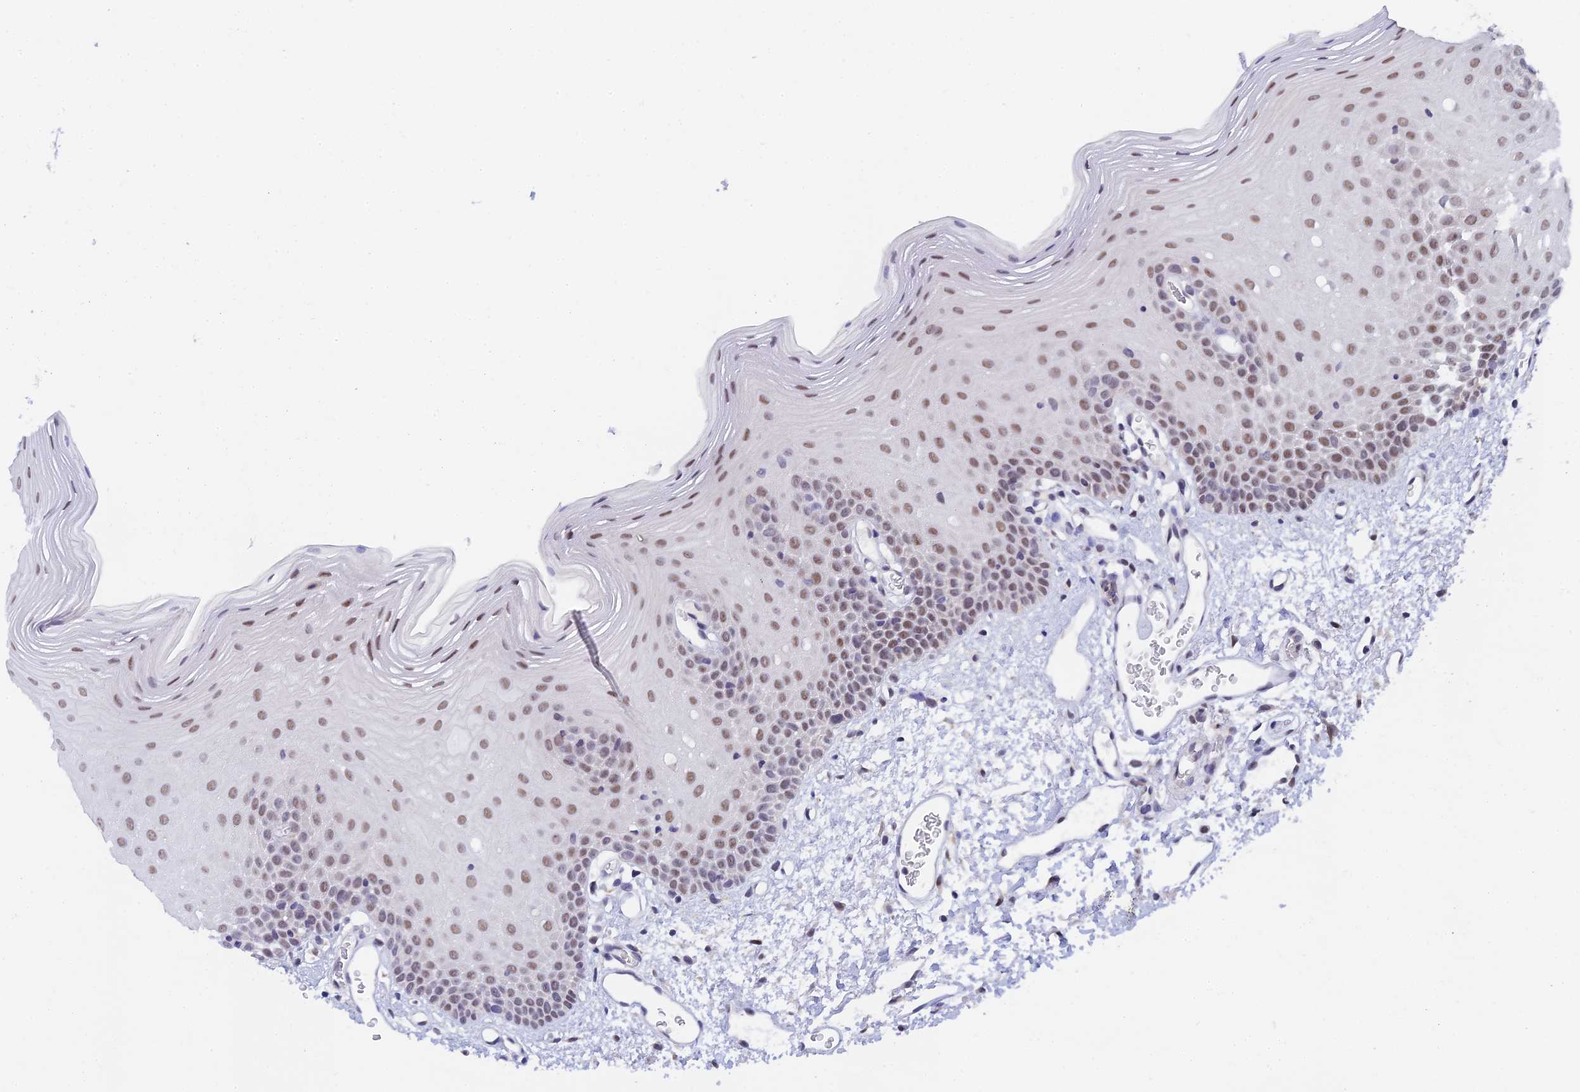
{"staining": {"intensity": "moderate", "quantity": ">75%", "location": "nuclear"}, "tissue": "oral mucosa", "cell_type": "Squamous epithelial cells", "image_type": "normal", "snomed": [{"axis": "morphology", "description": "Normal tissue, NOS"}, {"axis": "topography", "description": "Oral tissue"}], "caption": "The histopathology image shows staining of unremarkable oral mucosa, revealing moderate nuclear protein expression (brown color) within squamous epithelial cells.", "gene": "C2orf49", "patient": {"sex": "female", "age": 70}}